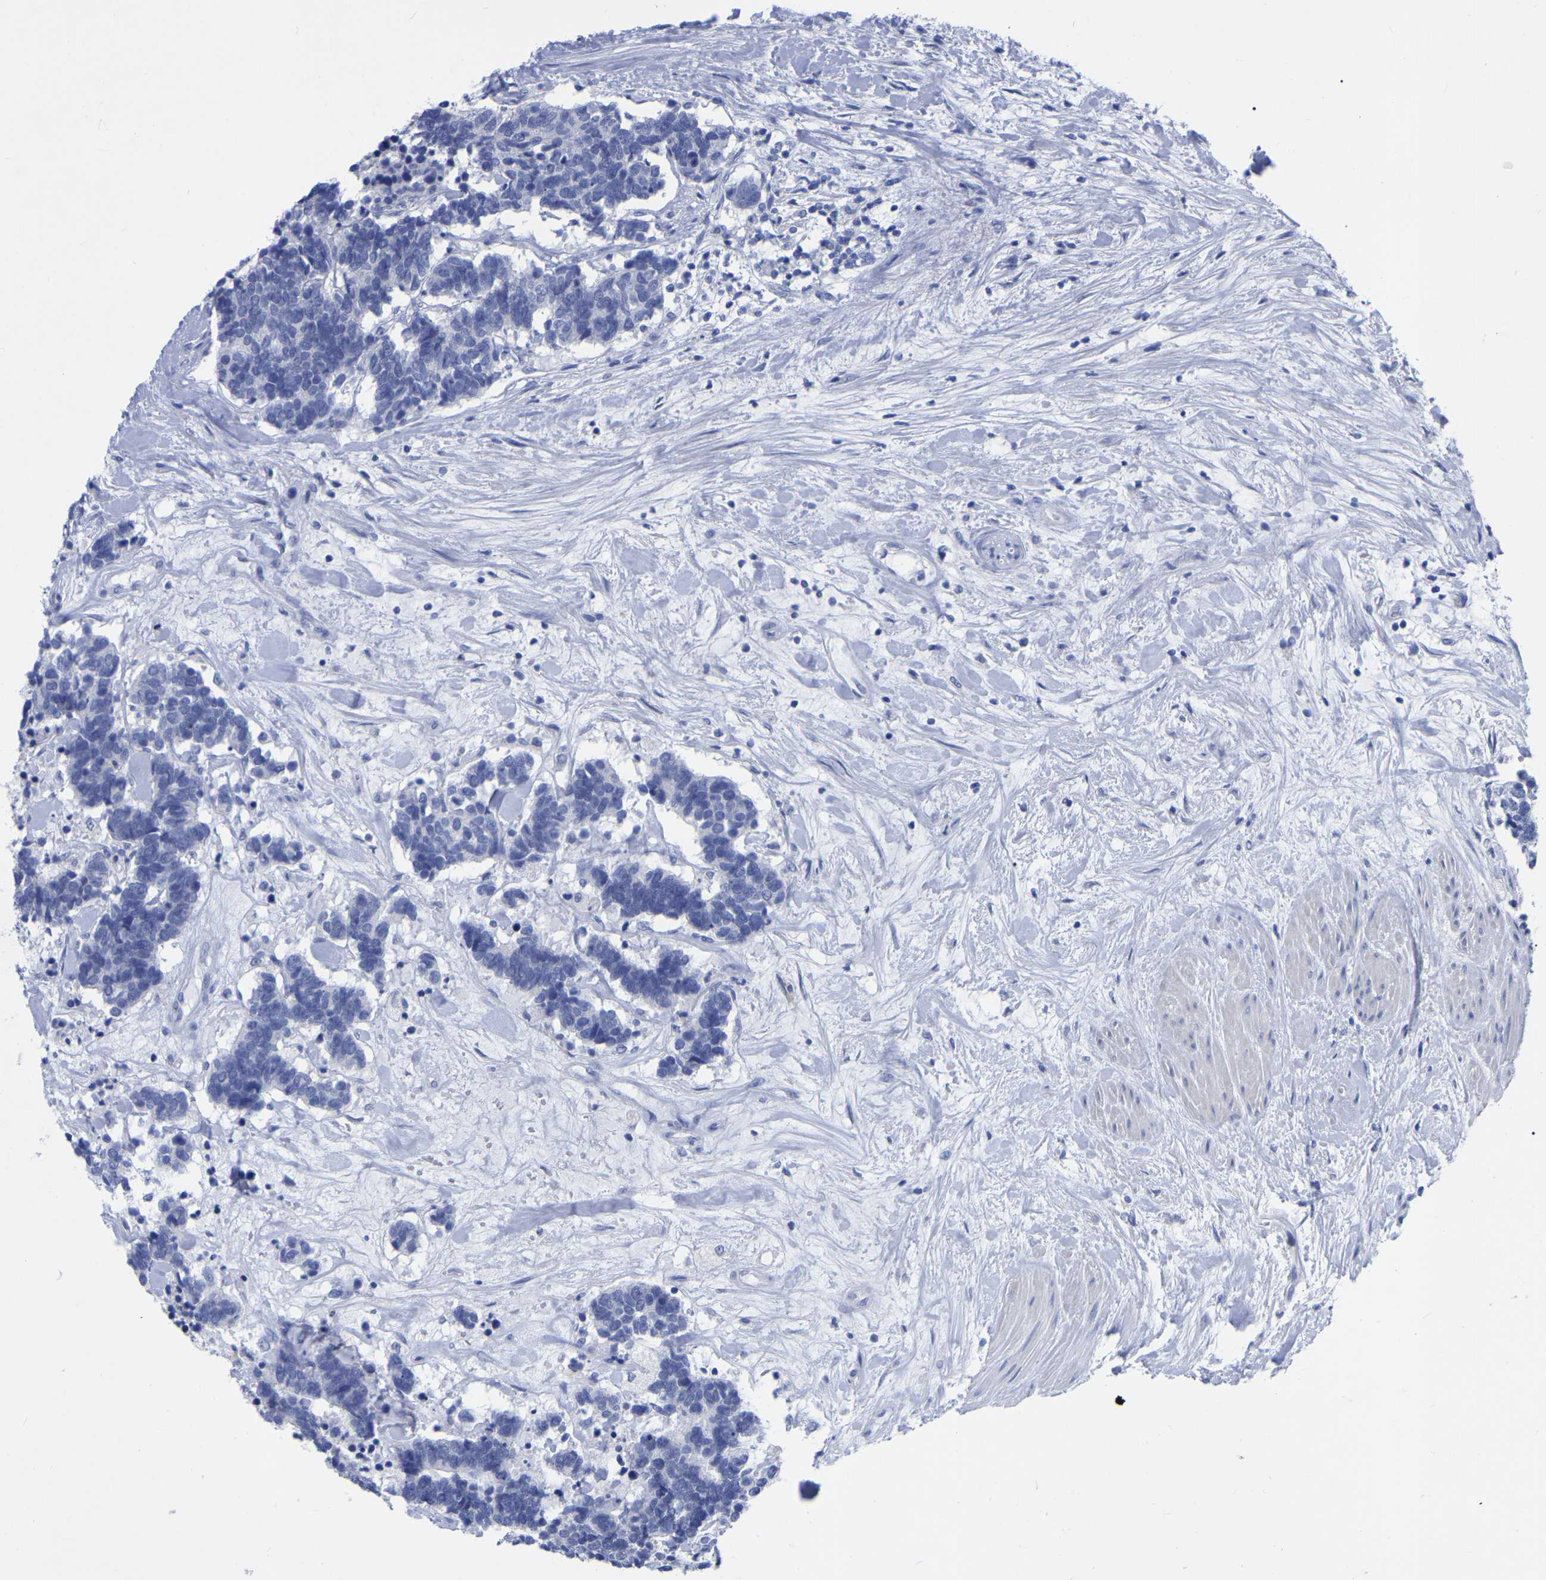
{"staining": {"intensity": "negative", "quantity": "none", "location": "none"}, "tissue": "carcinoid", "cell_type": "Tumor cells", "image_type": "cancer", "snomed": [{"axis": "morphology", "description": "Carcinoma, NOS"}, {"axis": "morphology", "description": "Carcinoid, malignant, NOS"}, {"axis": "topography", "description": "Urinary bladder"}], "caption": "Carcinoid stained for a protein using immunohistochemistry exhibits no positivity tumor cells.", "gene": "ANXA13", "patient": {"sex": "male", "age": 57}}